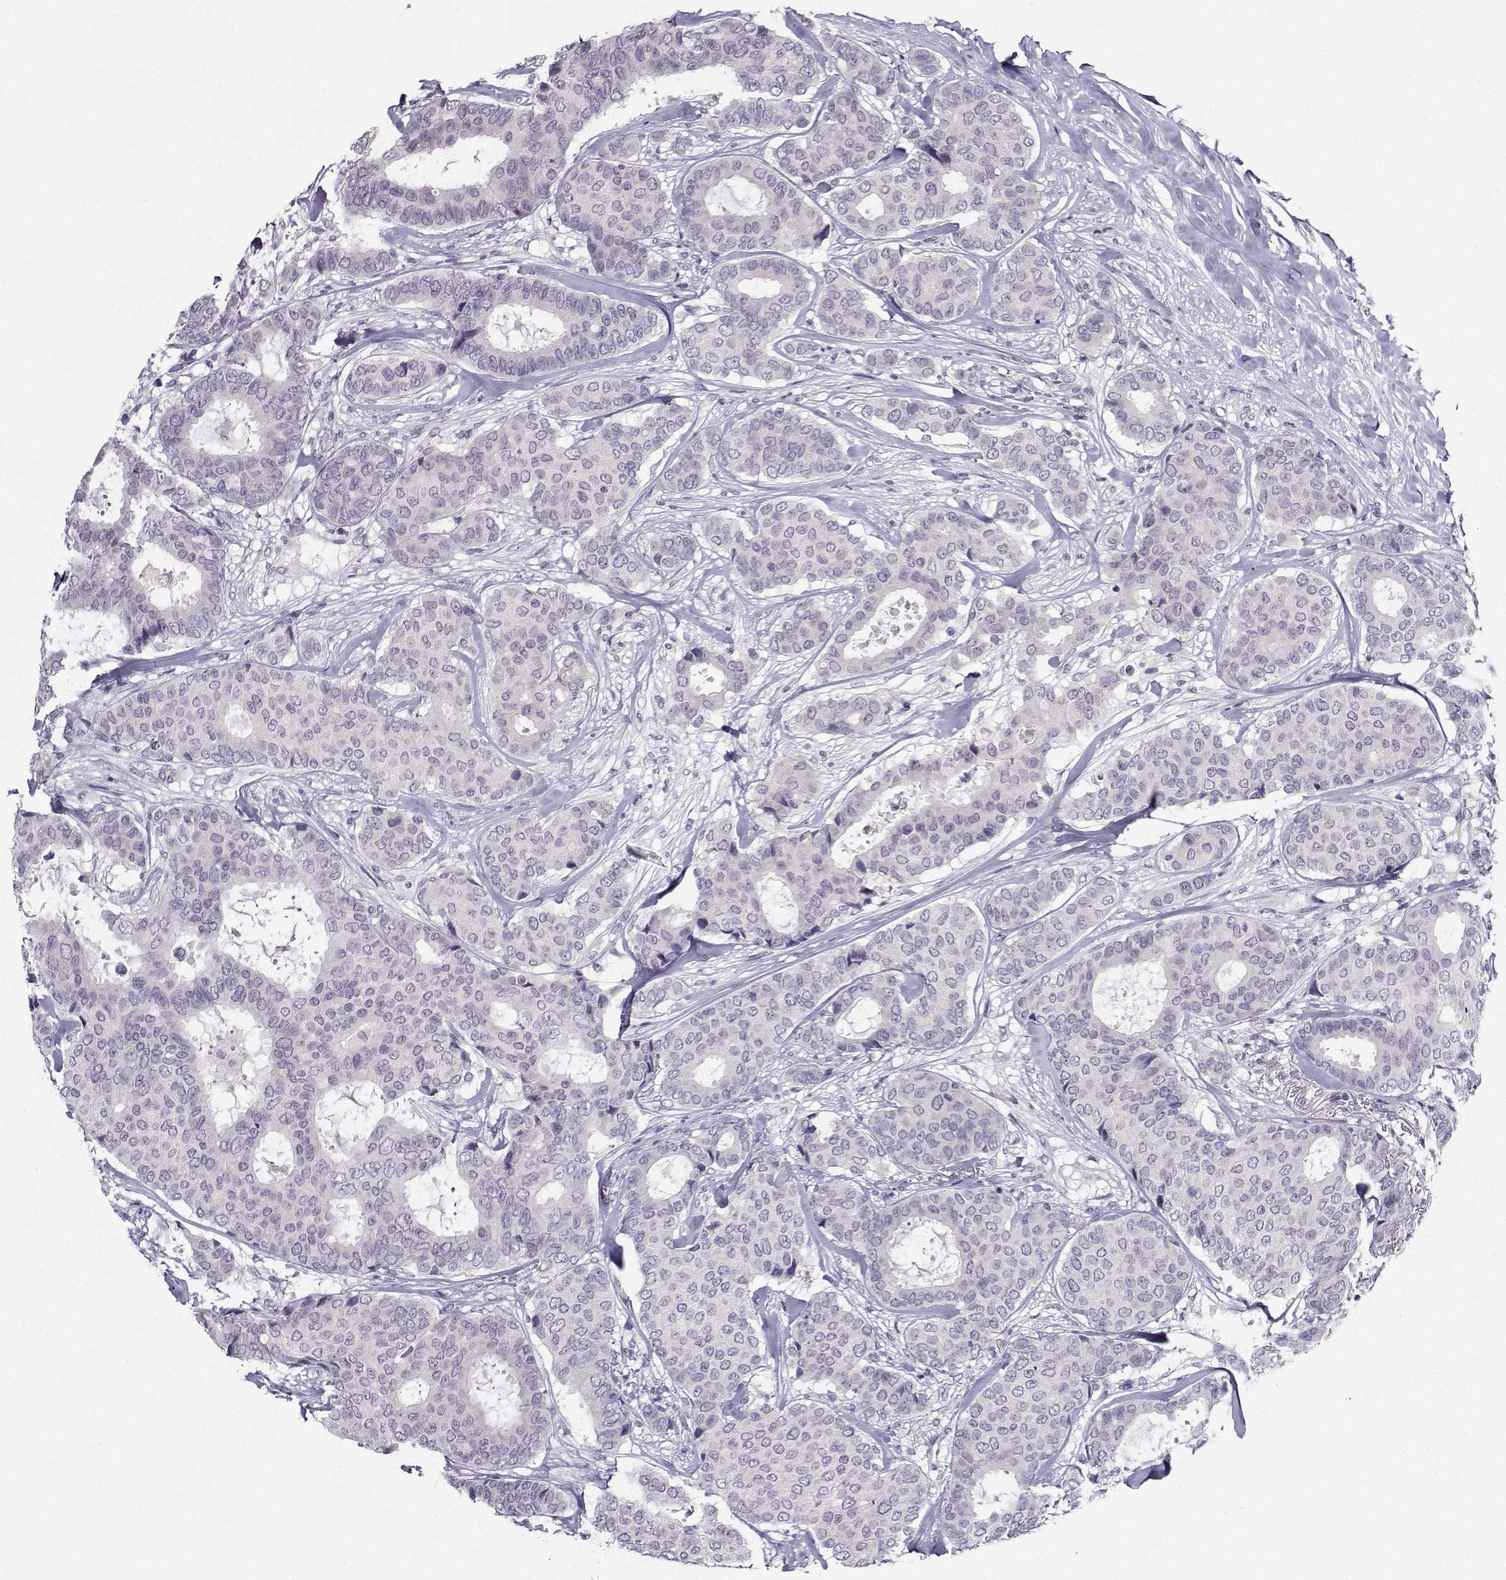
{"staining": {"intensity": "negative", "quantity": "none", "location": "none"}, "tissue": "breast cancer", "cell_type": "Tumor cells", "image_type": "cancer", "snomed": [{"axis": "morphology", "description": "Duct carcinoma"}, {"axis": "topography", "description": "Breast"}], "caption": "Tumor cells are negative for protein expression in human breast invasive ductal carcinoma. The staining is performed using DAB brown chromogen with nuclei counter-stained in using hematoxylin.", "gene": "CRYBB1", "patient": {"sex": "female", "age": 75}}